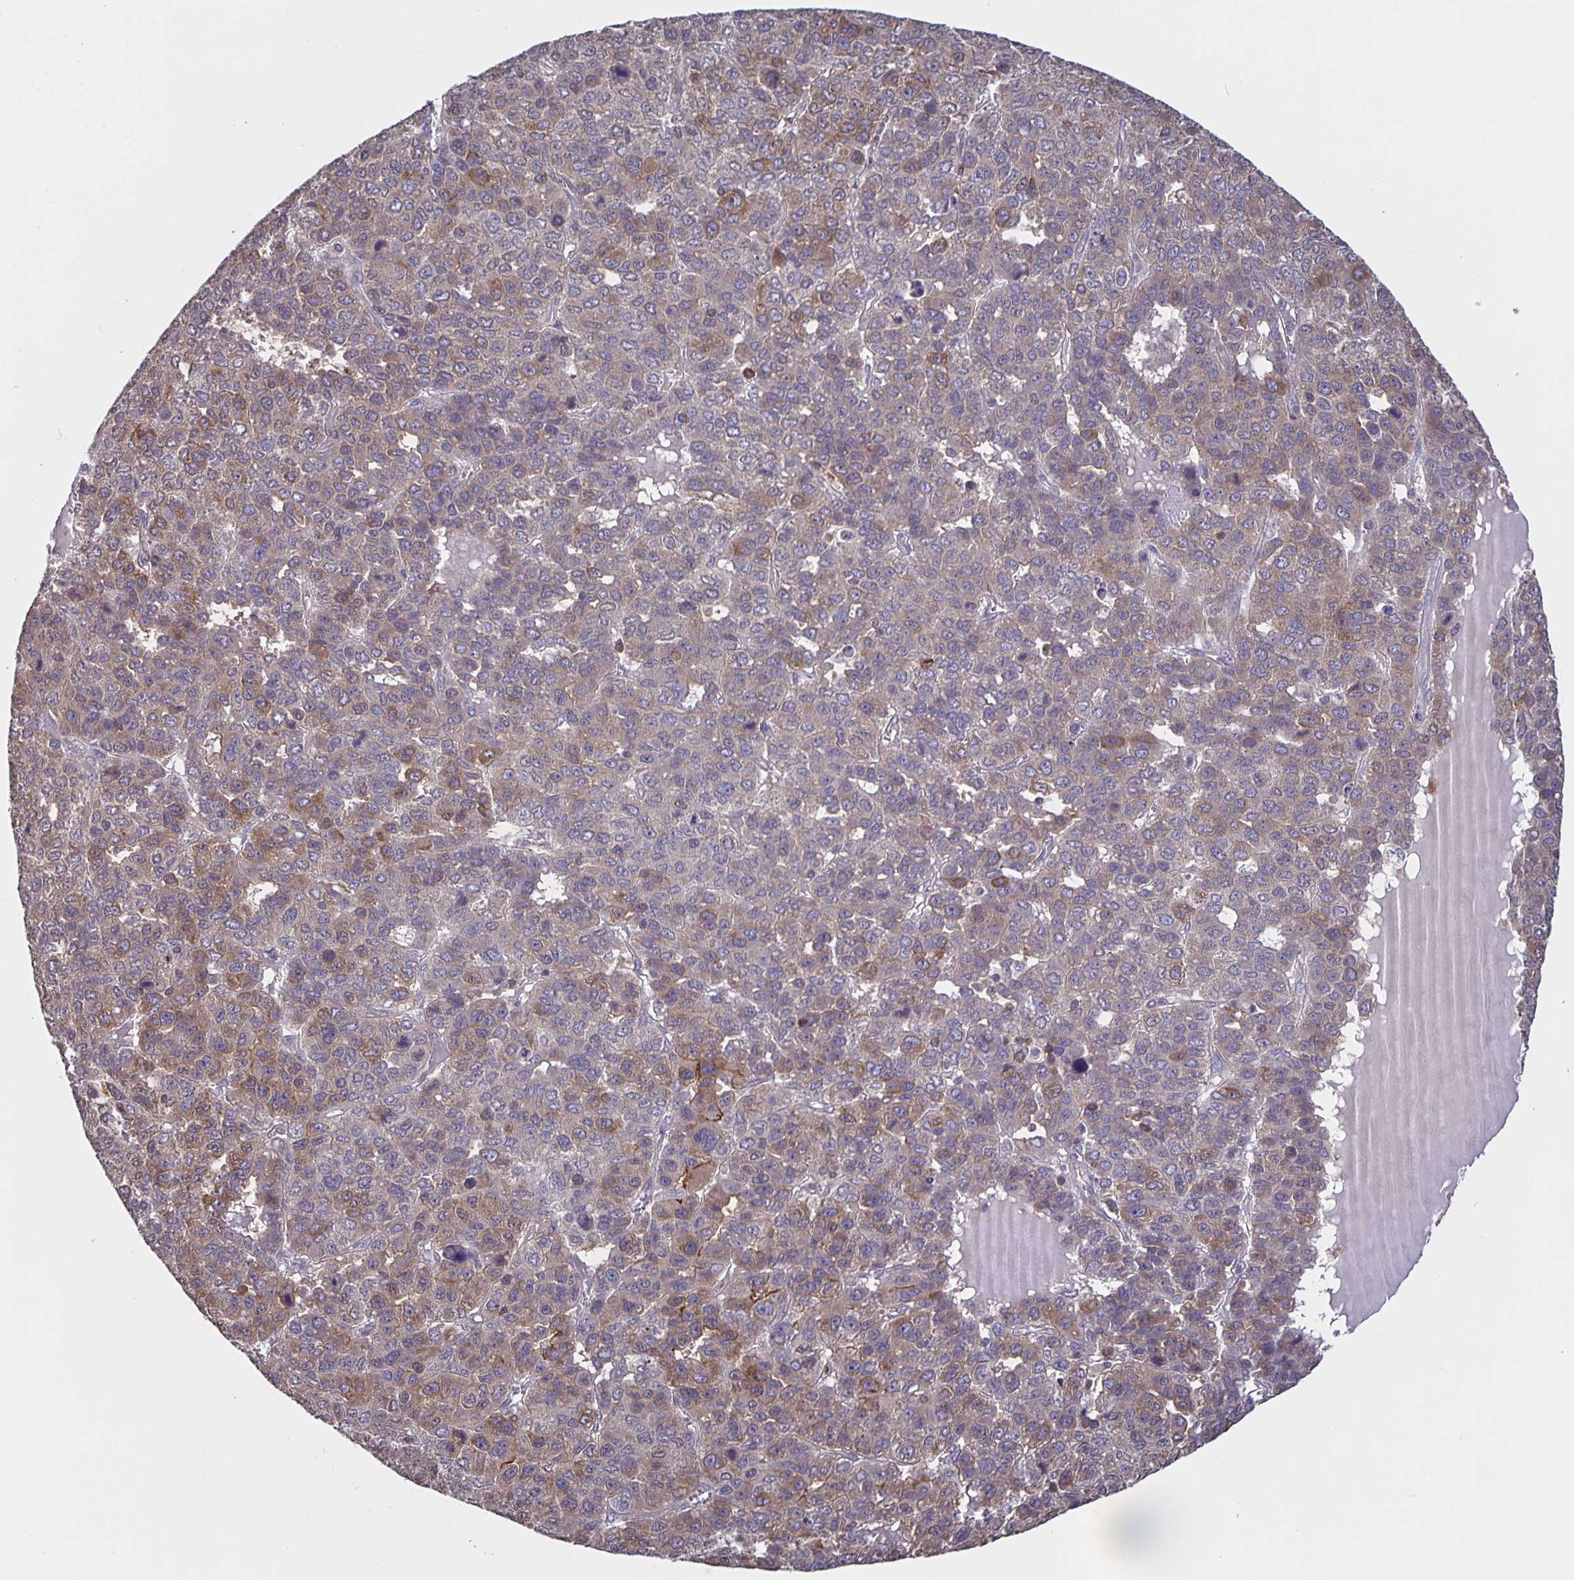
{"staining": {"intensity": "moderate", "quantity": "25%-75%", "location": "cytoplasmic/membranous"}, "tissue": "liver cancer", "cell_type": "Tumor cells", "image_type": "cancer", "snomed": [{"axis": "morphology", "description": "Carcinoma, Hepatocellular, NOS"}, {"axis": "topography", "description": "Liver"}], "caption": "About 25%-75% of tumor cells in human liver hepatocellular carcinoma exhibit moderate cytoplasmic/membranous protein staining as visualized by brown immunohistochemical staining.", "gene": "FEM1C", "patient": {"sex": "male", "age": 69}}